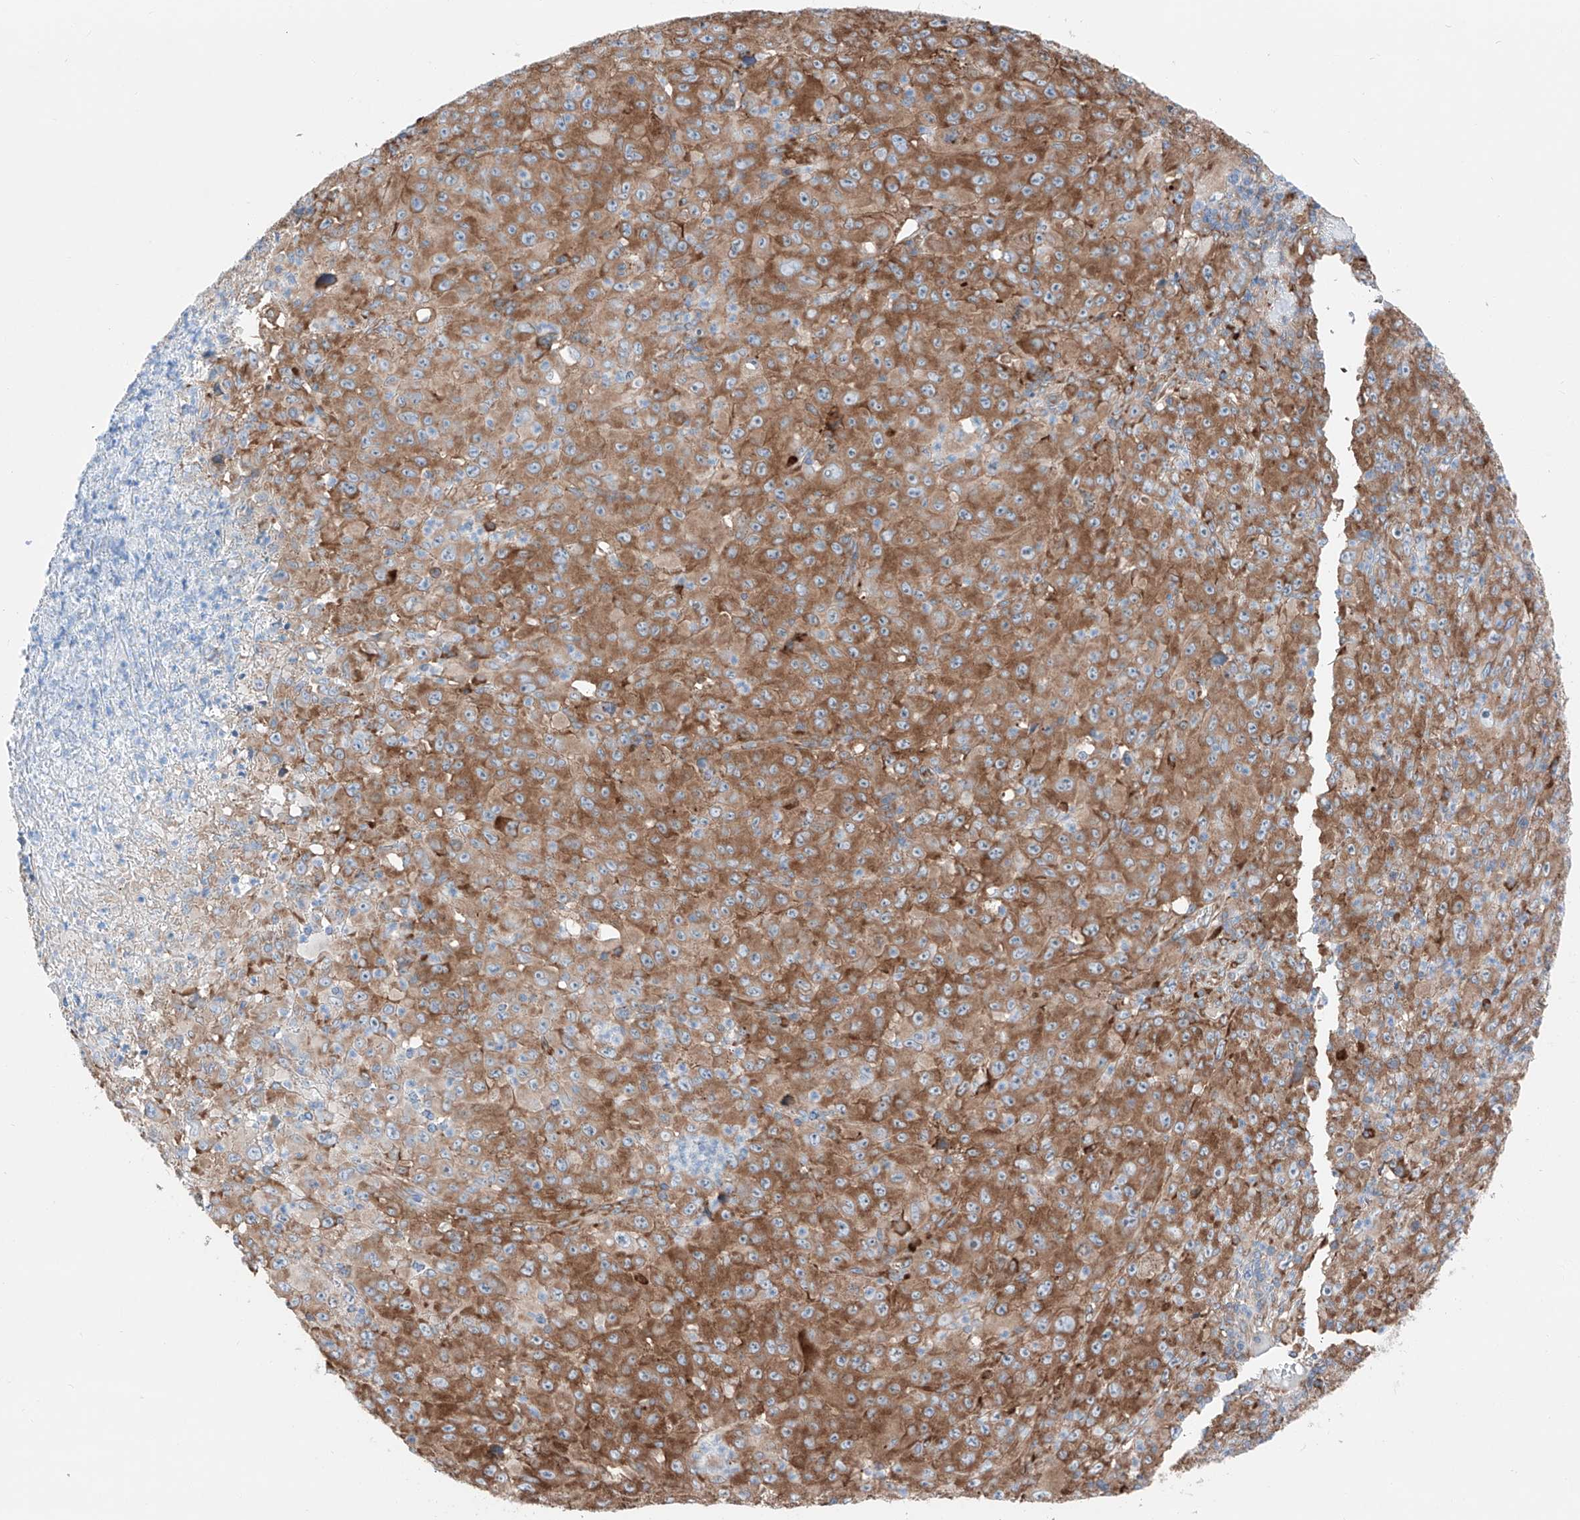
{"staining": {"intensity": "moderate", "quantity": ">75%", "location": "cytoplasmic/membranous"}, "tissue": "melanoma", "cell_type": "Tumor cells", "image_type": "cancer", "snomed": [{"axis": "morphology", "description": "Malignant melanoma, Metastatic site"}, {"axis": "topography", "description": "Skin"}], "caption": "Melanoma stained with IHC exhibits moderate cytoplasmic/membranous expression in approximately >75% of tumor cells.", "gene": "CRELD1", "patient": {"sex": "female", "age": 56}}